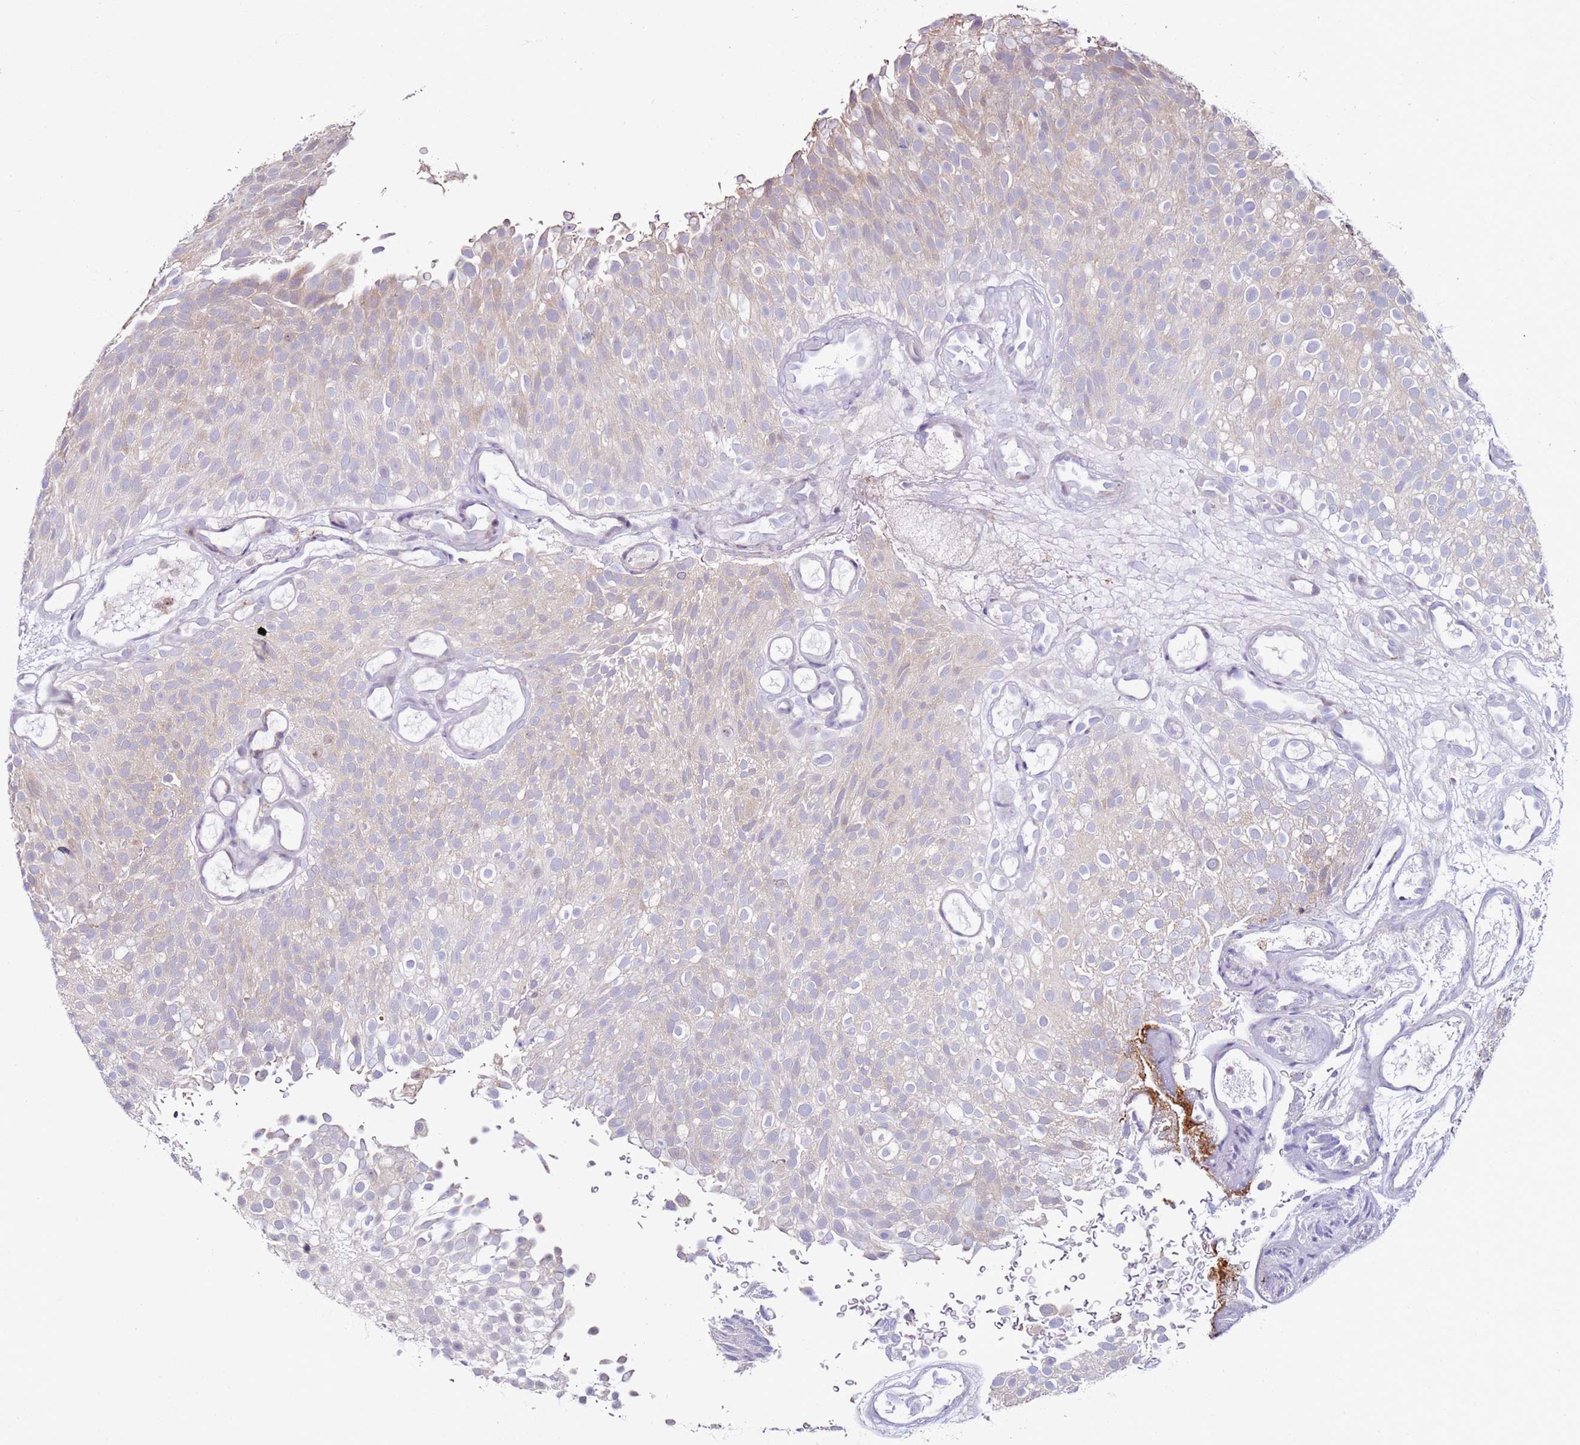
{"staining": {"intensity": "weak", "quantity": "<25%", "location": "cytoplasmic/membranous"}, "tissue": "urothelial cancer", "cell_type": "Tumor cells", "image_type": "cancer", "snomed": [{"axis": "morphology", "description": "Urothelial carcinoma, Low grade"}, {"axis": "topography", "description": "Urinary bladder"}], "caption": "IHC micrograph of neoplastic tissue: human low-grade urothelial carcinoma stained with DAB (3,3'-diaminobenzidine) displays no significant protein staining in tumor cells.", "gene": "CNOT9", "patient": {"sex": "male", "age": 78}}